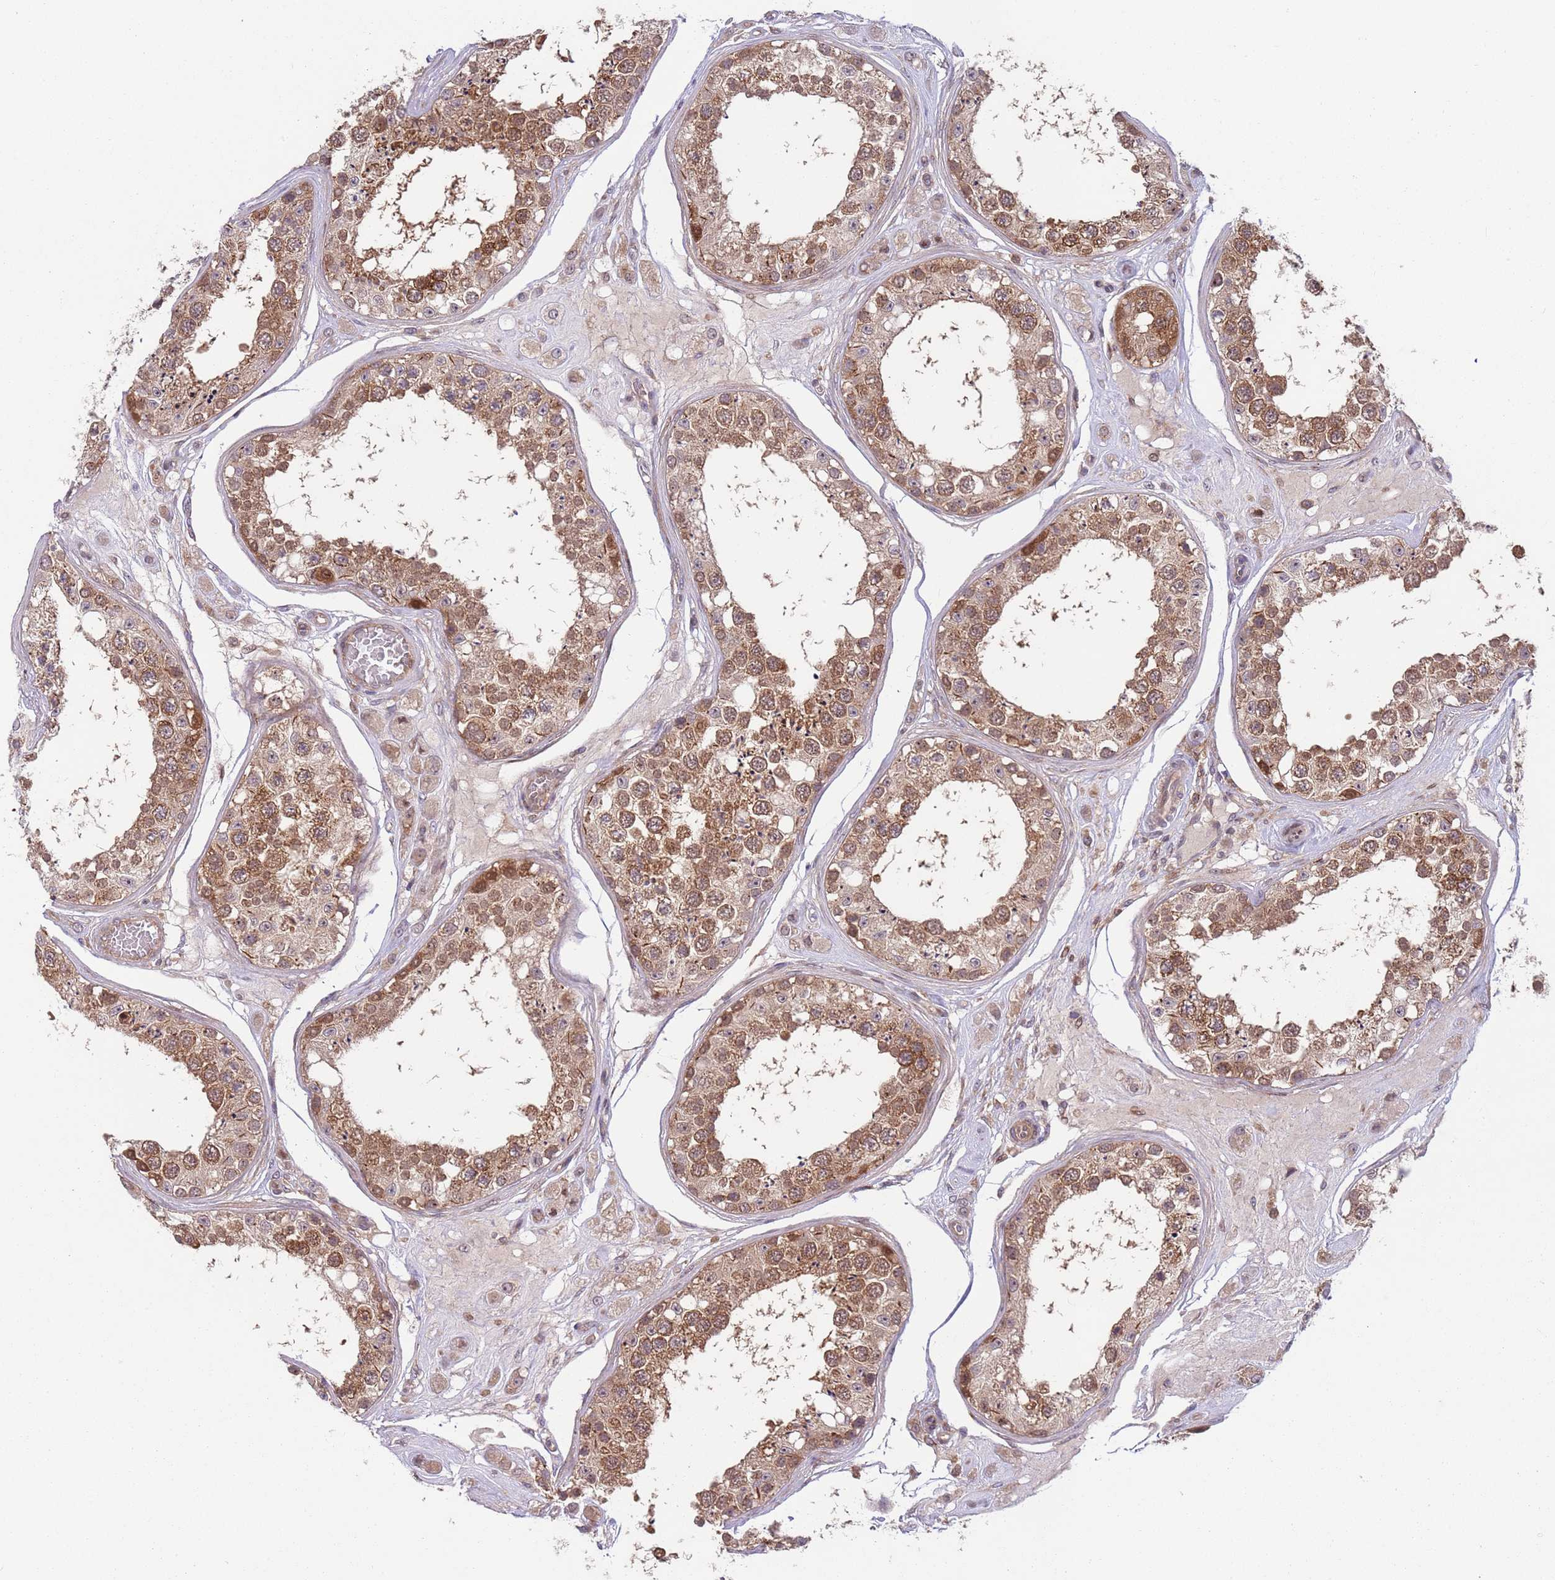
{"staining": {"intensity": "strong", "quantity": ">75%", "location": "cytoplasmic/membranous,nuclear"}, "tissue": "testis", "cell_type": "Cells in seminiferous ducts", "image_type": "normal", "snomed": [{"axis": "morphology", "description": "Normal tissue, NOS"}, {"axis": "topography", "description": "Testis"}], "caption": "IHC (DAB) staining of unremarkable human testis shows strong cytoplasmic/membranous,nuclear protein staining in about >75% of cells in seminiferous ducts.", "gene": "GGA1", "patient": {"sex": "male", "age": 25}}